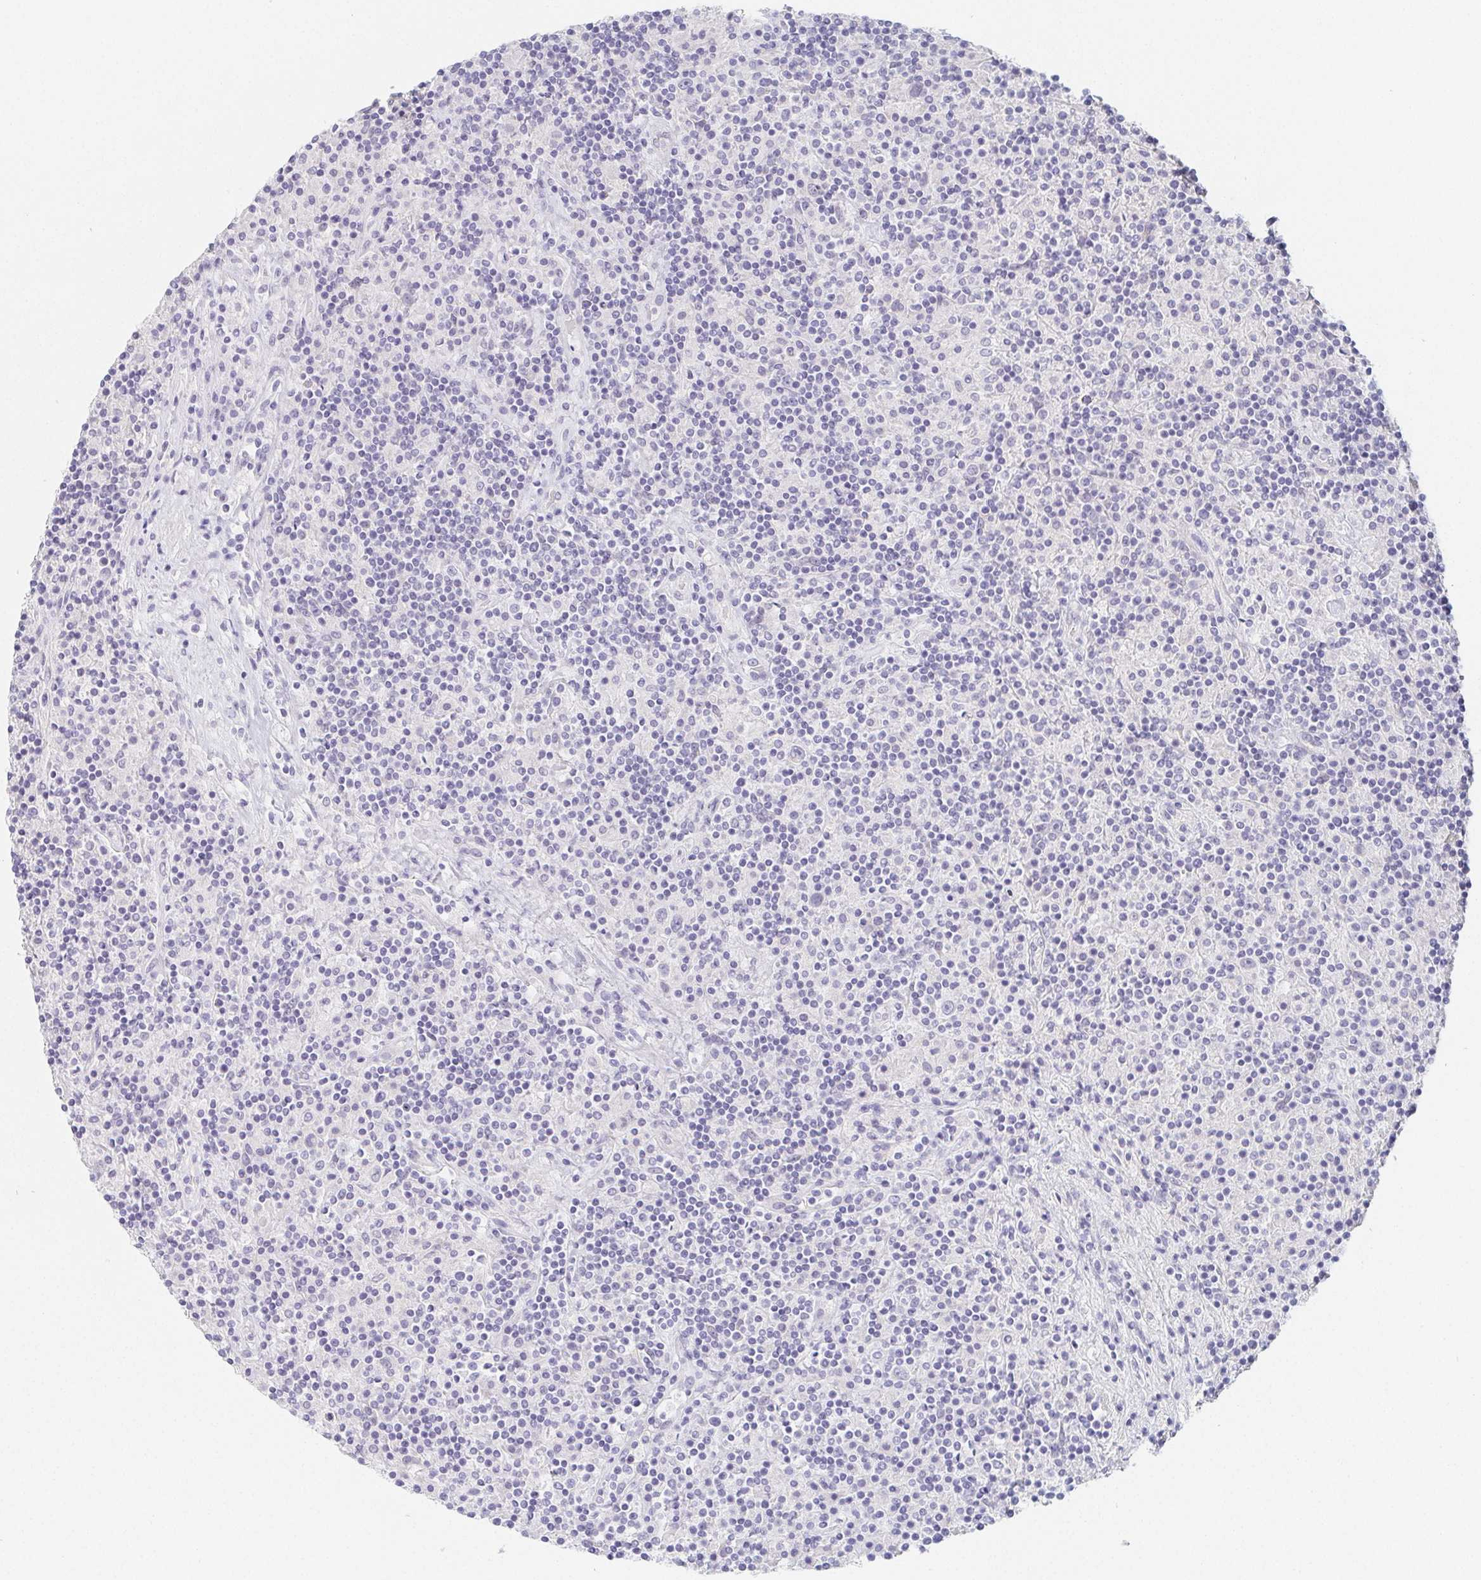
{"staining": {"intensity": "negative", "quantity": "none", "location": "none"}, "tissue": "lymphoma", "cell_type": "Tumor cells", "image_type": "cancer", "snomed": [{"axis": "morphology", "description": "Hodgkin's disease, NOS"}, {"axis": "topography", "description": "Lymph node"}], "caption": "Tumor cells are negative for brown protein staining in Hodgkin's disease.", "gene": "GLIPR1L1", "patient": {"sex": "male", "age": 70}}